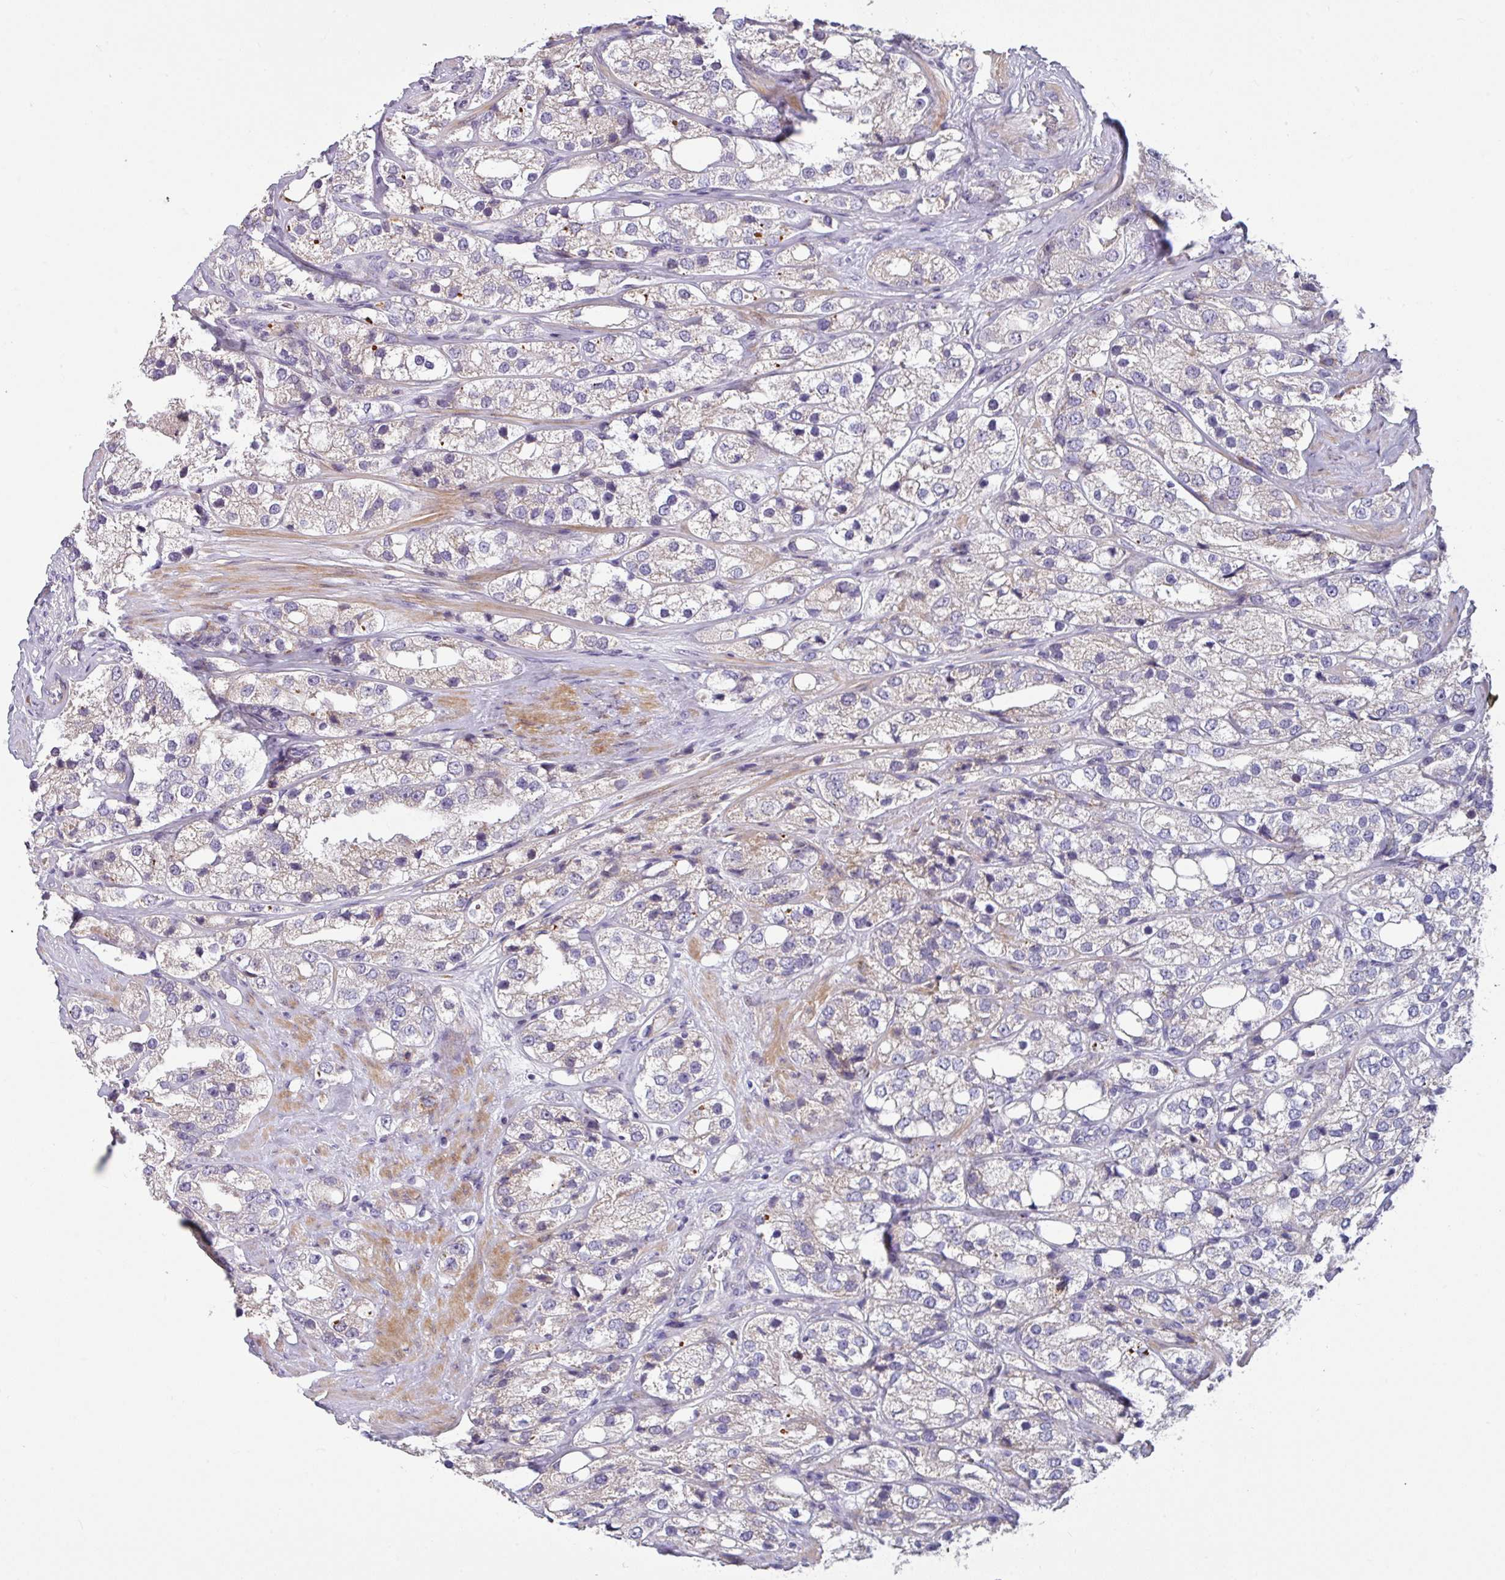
{"staining": {"intensity": "negative", "quantity": "none", "location": "none"}, "tissue": "prostate cancer", "cell_type": "Tumor cells", "image_type": "cancer", "snomed": [{"axis": "morphology", "description": "Adenocarcinoma, NOS"}, {"axis": "topography", "description": "Prostate"}], "caption": "This is an immunohistochemistry (IHC) histopathology image of prostate cancer (adenocarcinoma). There is no expression in tumor cells.", "gene": "KLHL3", "patient": {"sex": "male", "age": 79}}